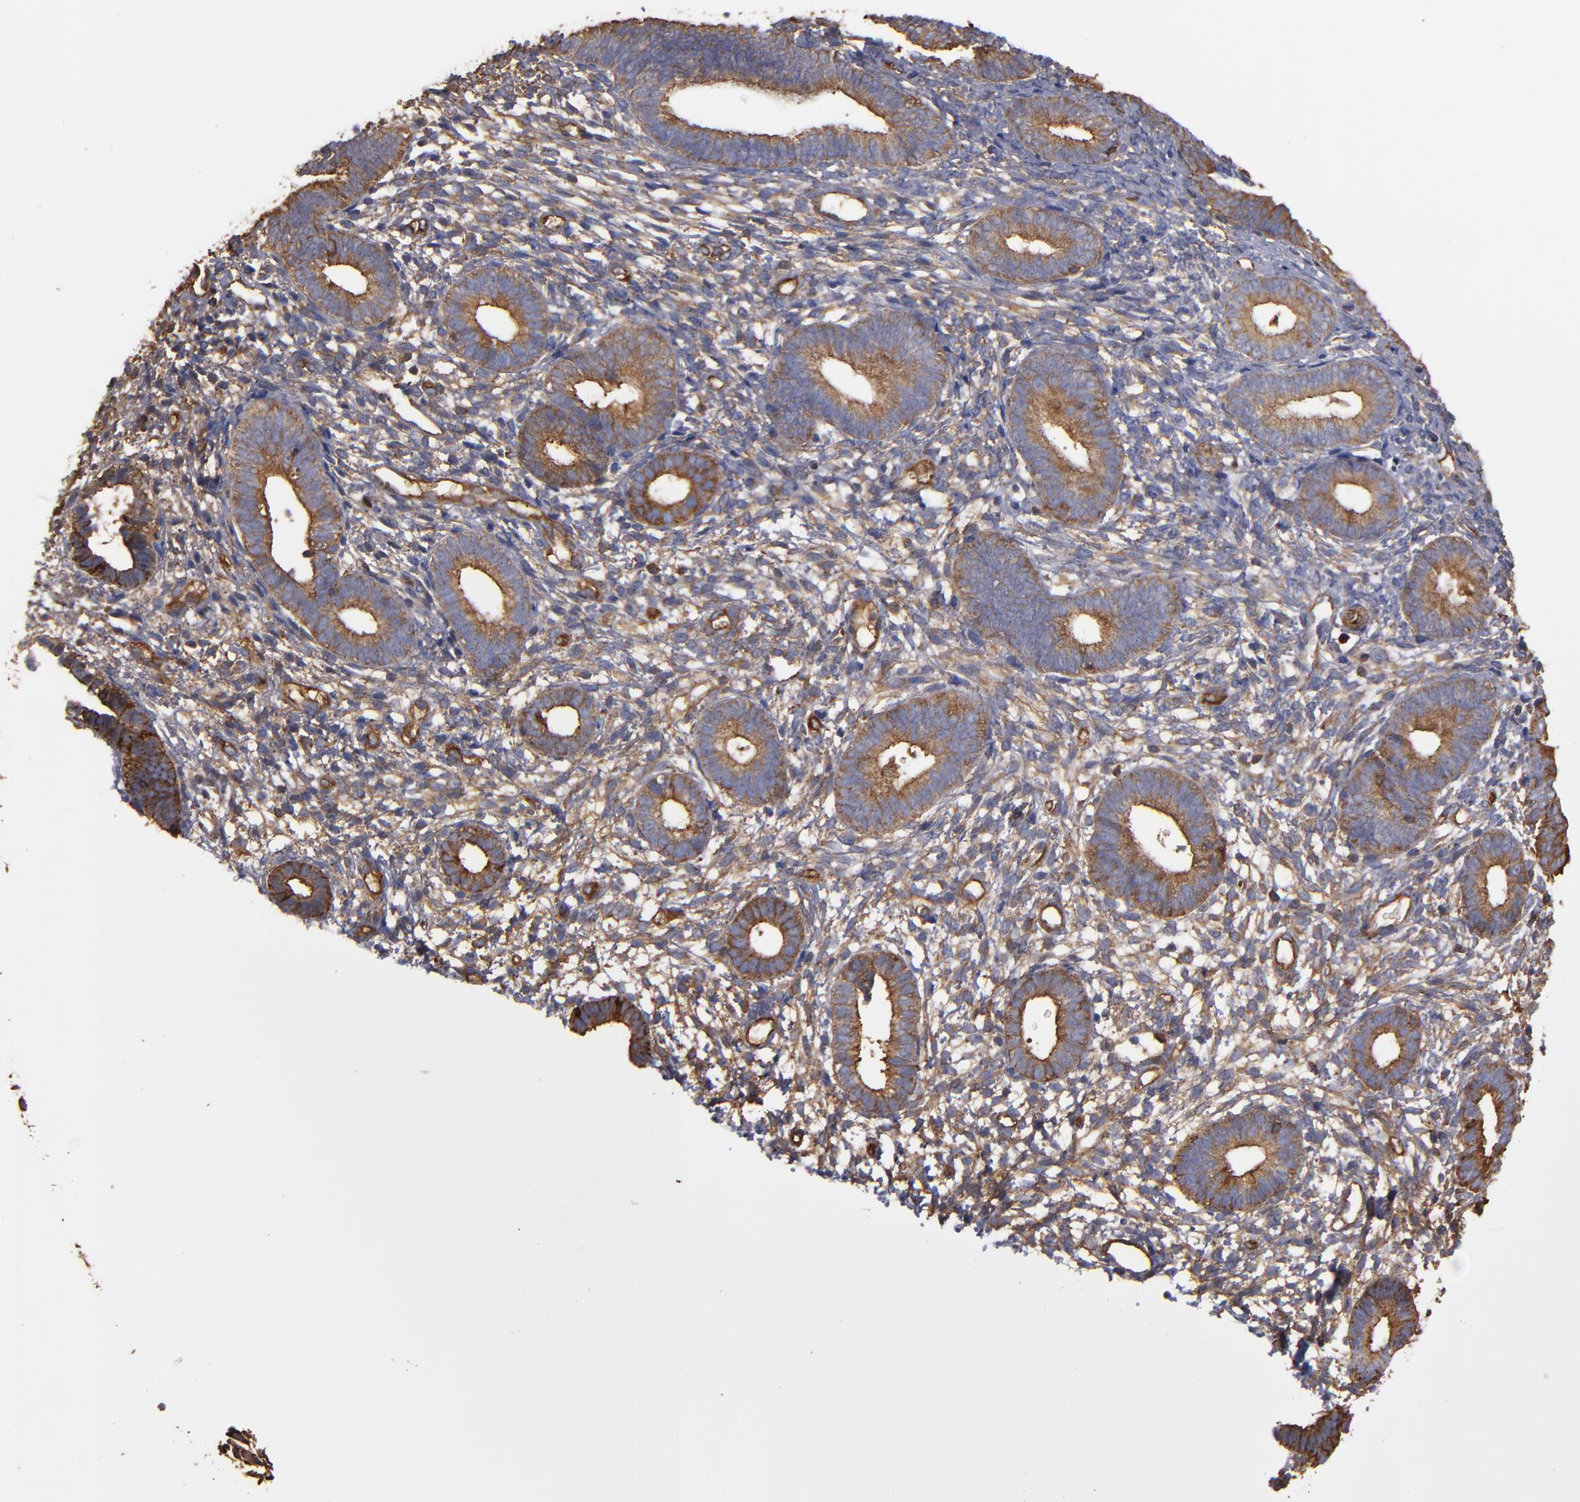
{"staining": {"intensity": "moderate", "quantity": "<25%", "location": "cytoplasmic/membranous"}, "tissue": "endometrium", "cell_type": "Cells in endometrial stroma", "image_type": "normal", "snomed": [{"axis": "morphology", "description": "Normal tissue, NOS"}, {"axis": "topography", "description": "Smooth muscle"}, {"axis": "topography", "description": "Endometrium"}], "caption": "This image demonstrates normal endometrium stained with immunohistochemistry (IHC) to label a protein in brown. The cytoplasmic/membranous of cells in endometrial stroma show moderate positivity for the protein. Nuclei are counter-stained blue.", "gene": "ACTN4", "patient": {"sex": "female", "age": 57}}